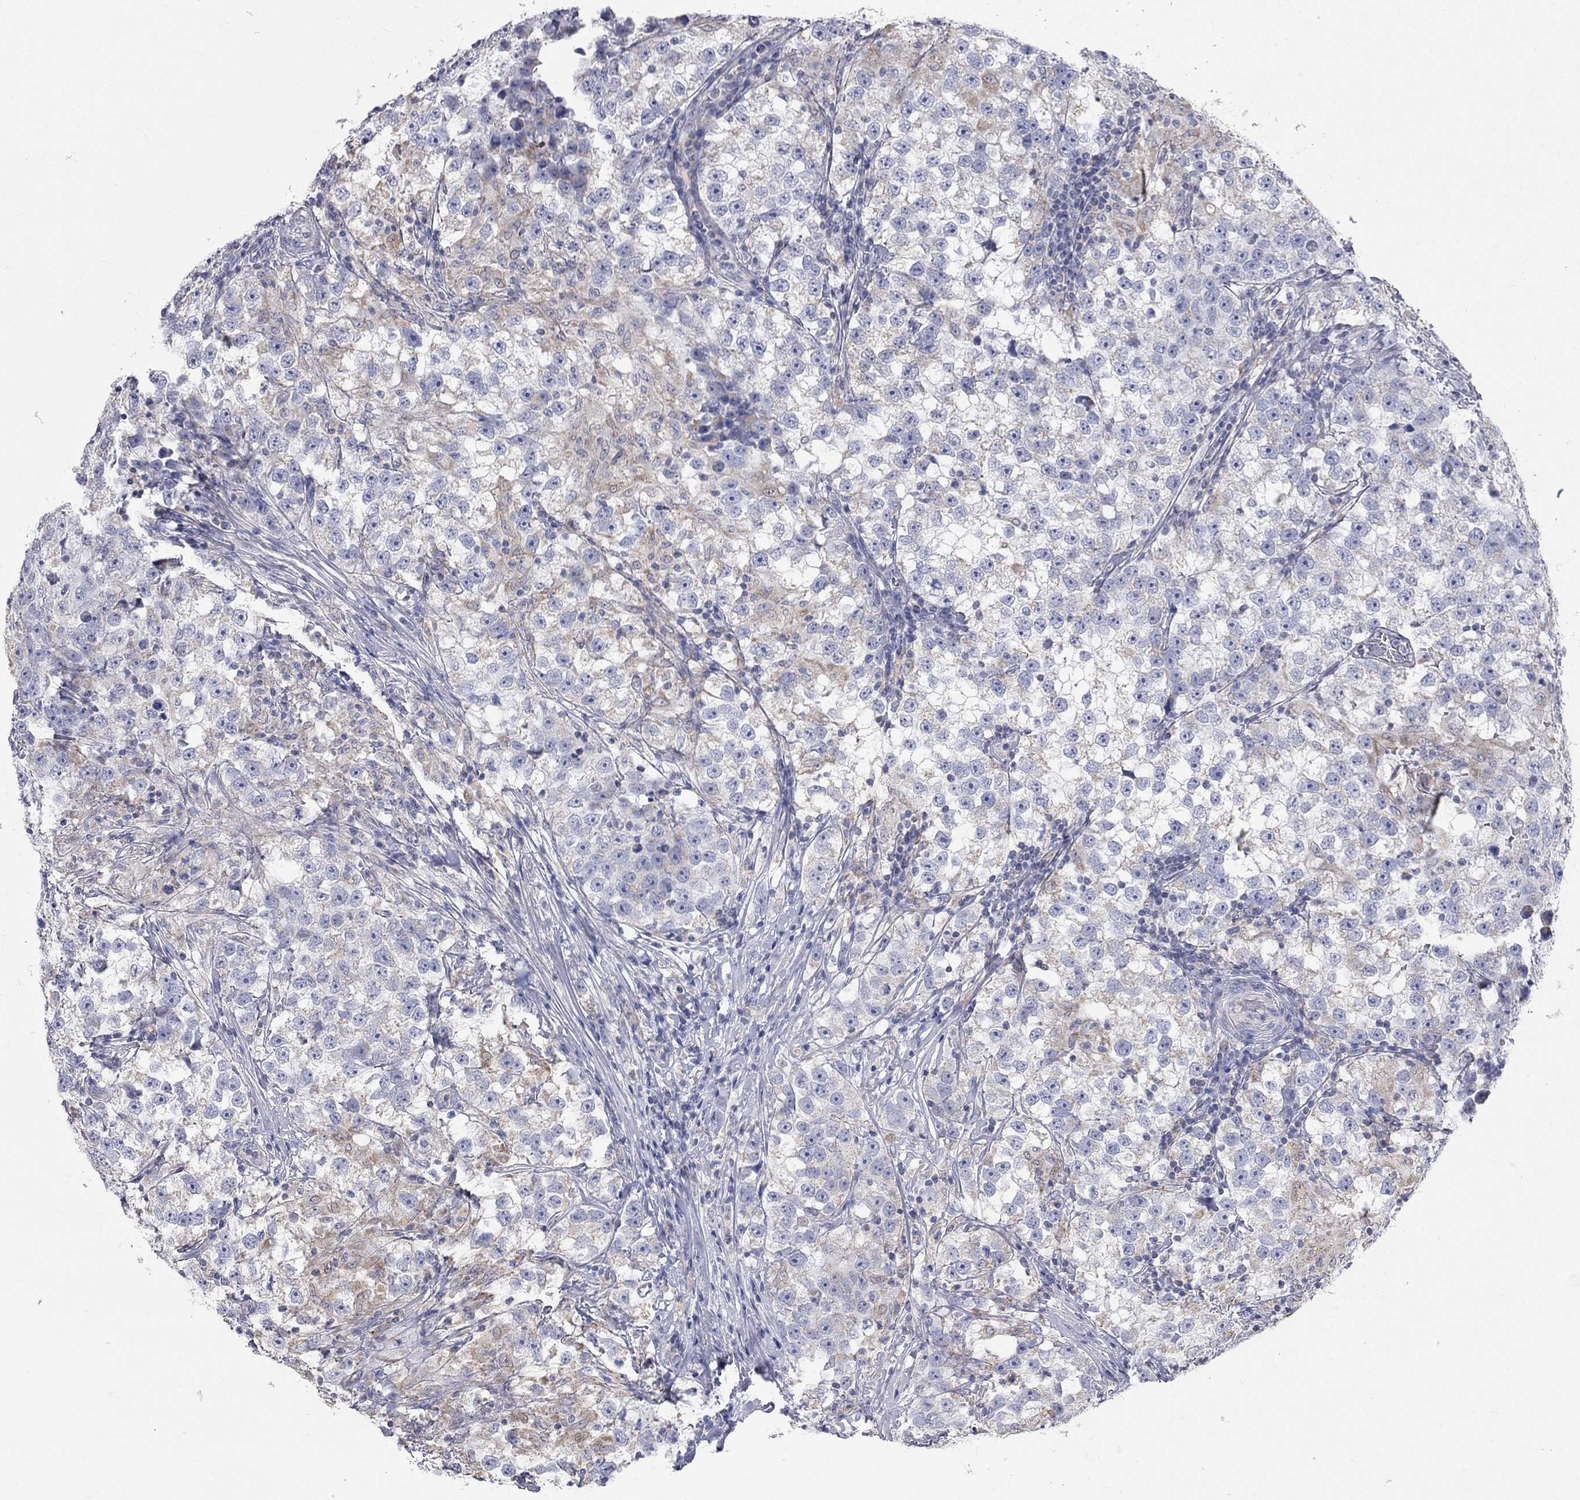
{"staining": {"intensity": "moderate", "quantity": "<25%", "location": "cytoplasmic/membranous"}, "tissue": "testis cancer", "cell_type": "Tumor cells", "image_type": "cancer", "snomed": [{"axis": "morphology", "description": "Seminoma, NOS"}, {"axis": "topography", "description": "Testis"}], "caption": "Protein staining exhibits moderate cytoplasmic/membranous expression in about <25% of tumor cells in testis cancer (seminoma).", "gene": "CFAP161", "patient": {"sex": "male", "age": 46}}